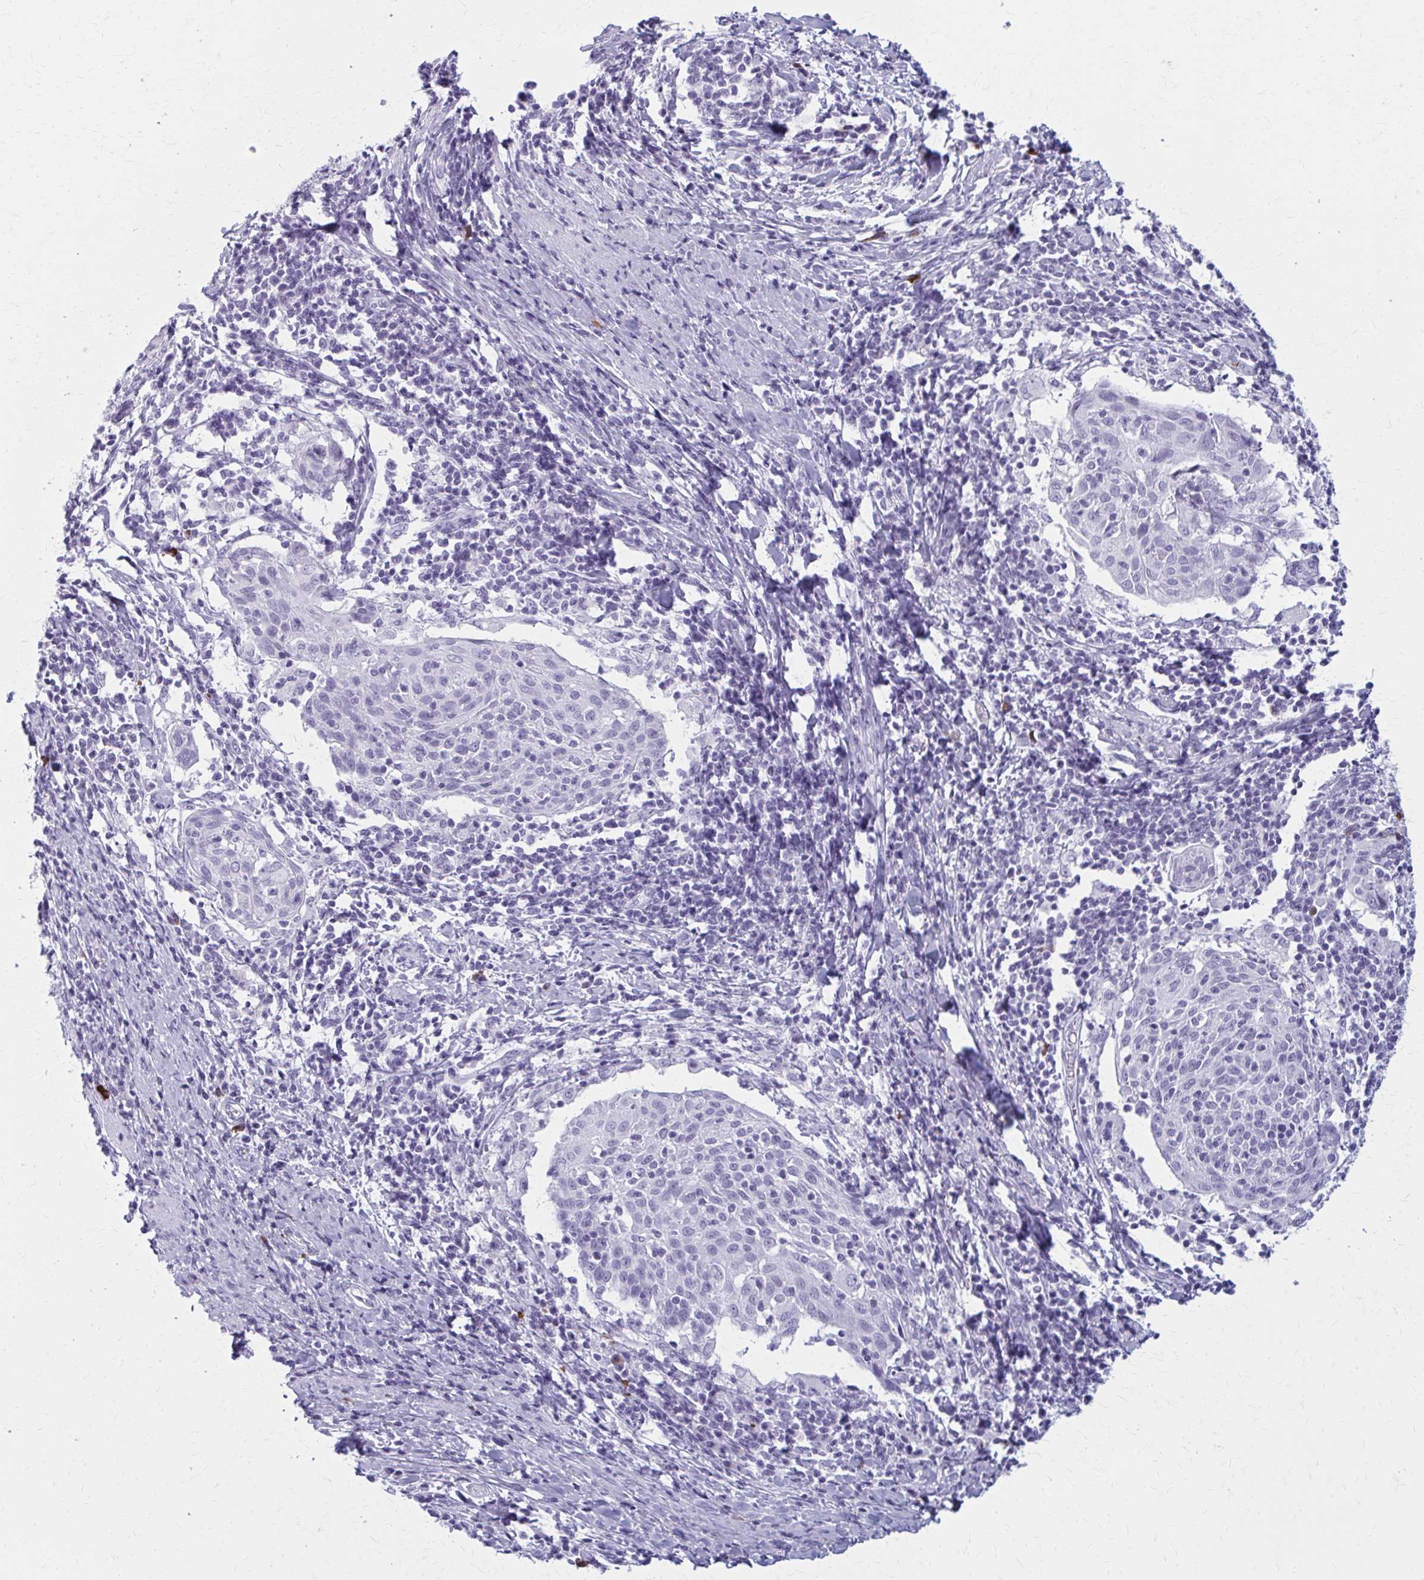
{"staining": {"intensity": "negative", "quantity": "none", "location": "none"}, "tissue": "cervical cancer", "cell_type": "Tumor cells", "image_type": "cancer", "snomed": [{"axis": "morphology", "description": "Squamous cell carcinoma, NOS"}, {"axis": "topography", "description": "Cervix"}], "caption": "High magnification brightfield microscopy of cervical cancer (squamous cell carcinoma) stained with DAB (3,3'-diaminobenzidine) (brown) and counterstained with hematoxylin (blue): tumor cells show no significant positivity. (Stains: DAB (3,3'-diaminobenzidine) immunohistochemistry (IHC) with hematoxylin counter stain, Microscopy: brightfield microscopy at high magnification).", "gene": "ZDHHC7", "patient": {"sex": "female", "age": 52}}